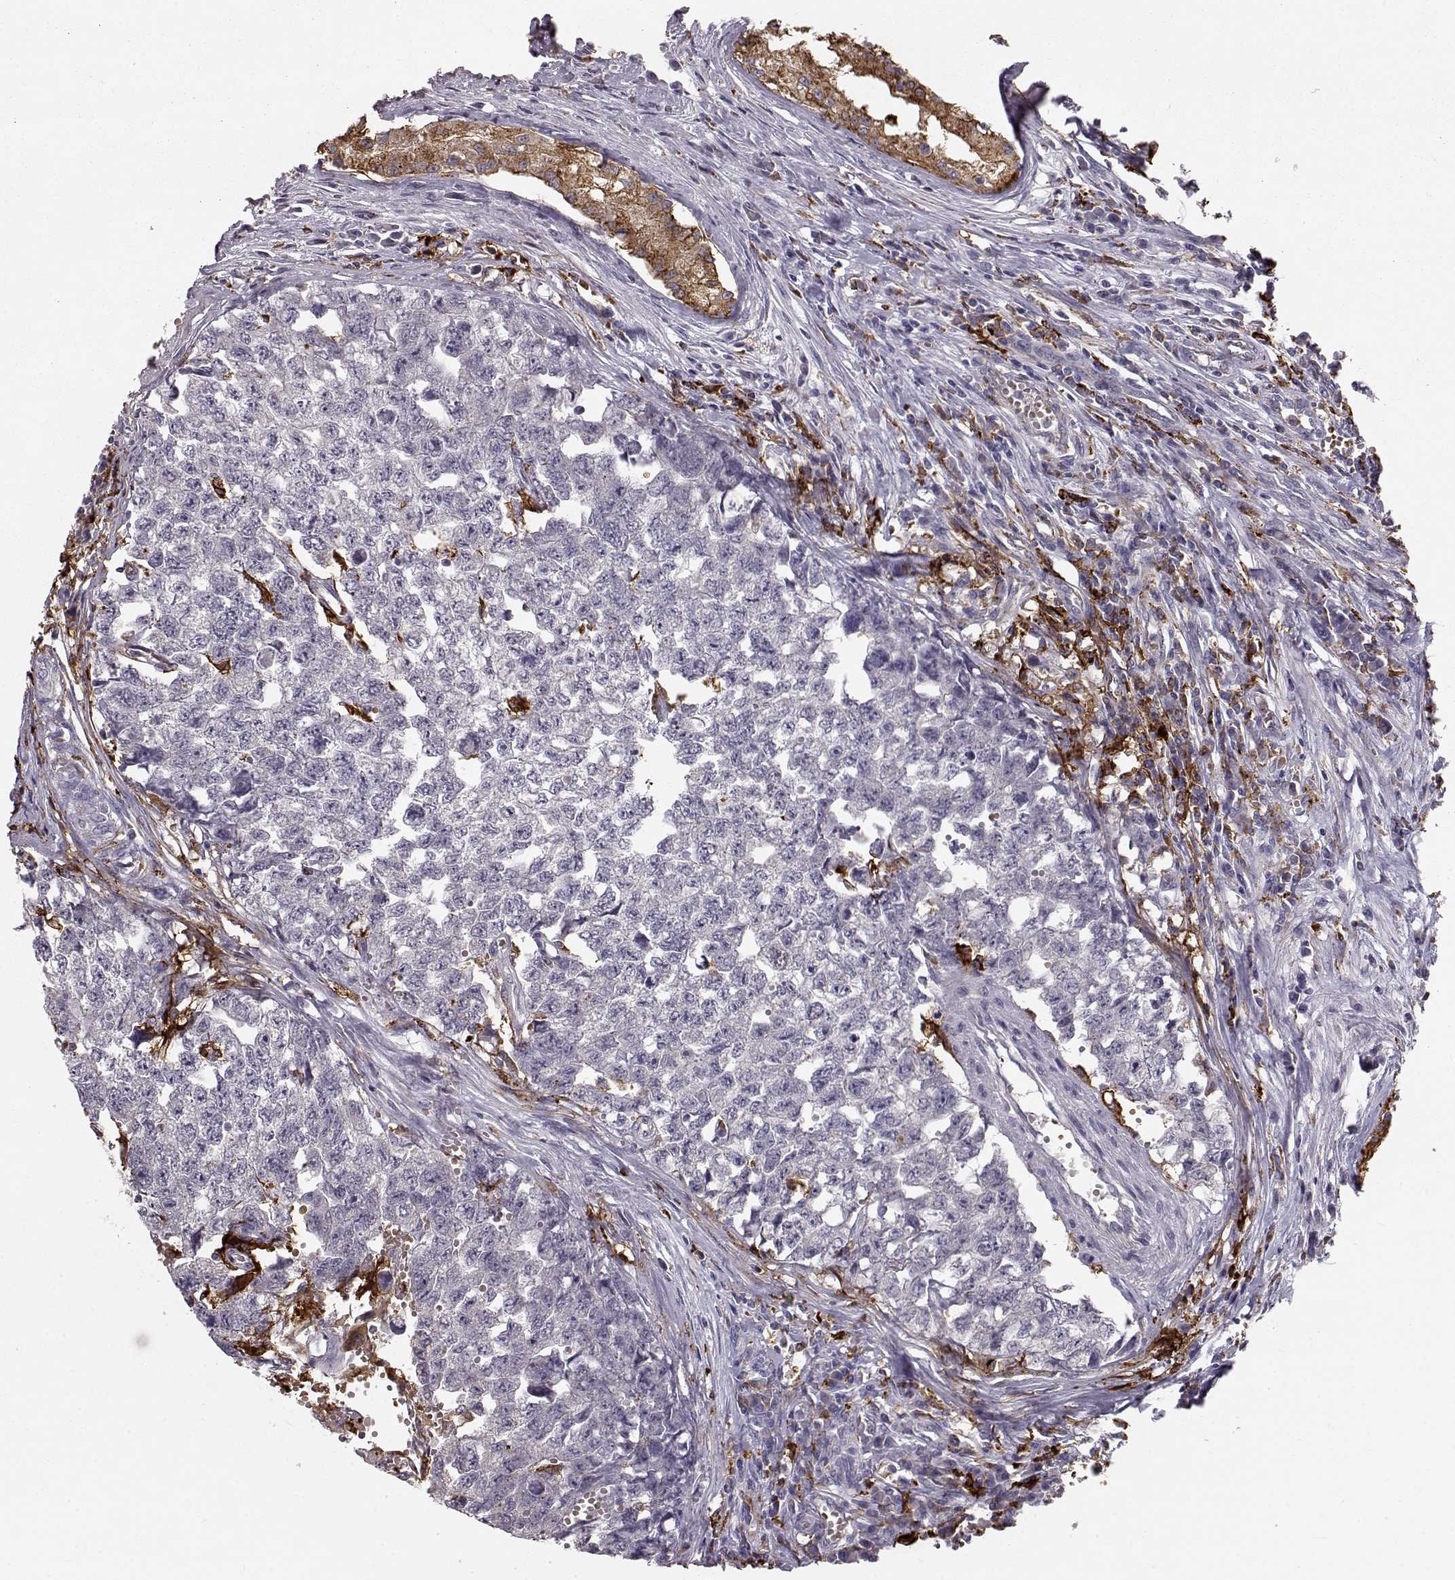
{"staining": {"intensity": "negative", "quantity": "none", "location": "none"}, "tissue": "testis cancer", "cell_type": "Tumor cells", "image_type": "cancer", "snomed": [{"axis": "morphology", "description": "Seminoma, NOS"}, {"axis": "morphology", "description": "Carcinoma, Embryonal, NOS"}, {"axis": "topography", "description": "Testis"}], "caption": "There is no significant expression in tumor cells of testis seminoma. (Immunohistochemistry (ihc), brightfield microscopy, high magnification).", "gene": "CCNF", "patient": {"sex": "male", "age": 22}}